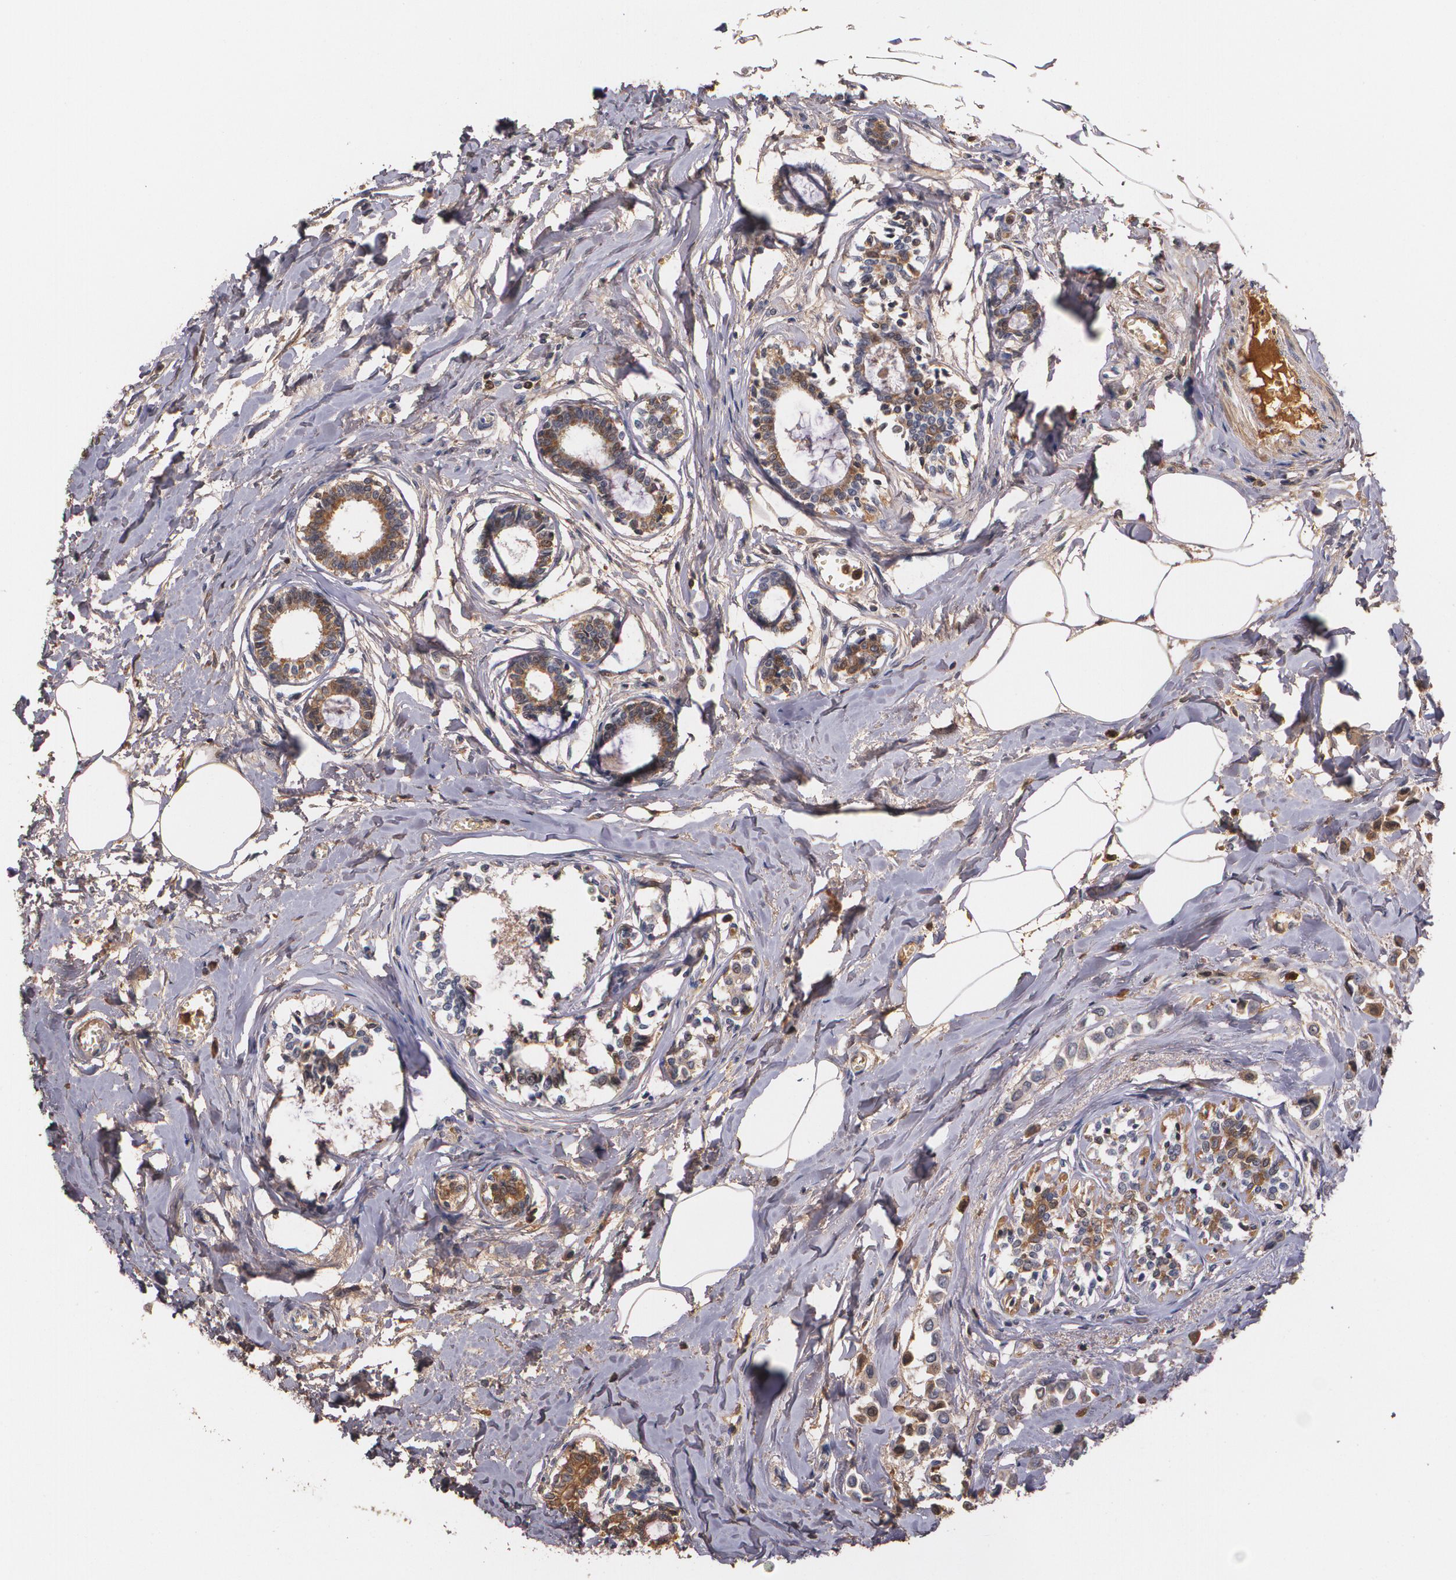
{"staining": {"intensity": "moderate", "quantity": ">75%", "location": "cytoplasmic/membranous"}, "tissue": "breast cancer", "cell_type": "Tumor cells", "image_type": "cancer", "snomed": [{"axis": "morphology", "description": "Lobular carcinoma"}, {"axis": "topography", "description": "Breast"}], "caption": "This micrograph displays immunohistochemistry (IHC) staining of lobular carcinoma (breast), with medium moderate cytoplasmic/membranous positivity in about >75% of tumor cells.", "gene": "PTS", "patient": {"sex": "female", "age": 51}}